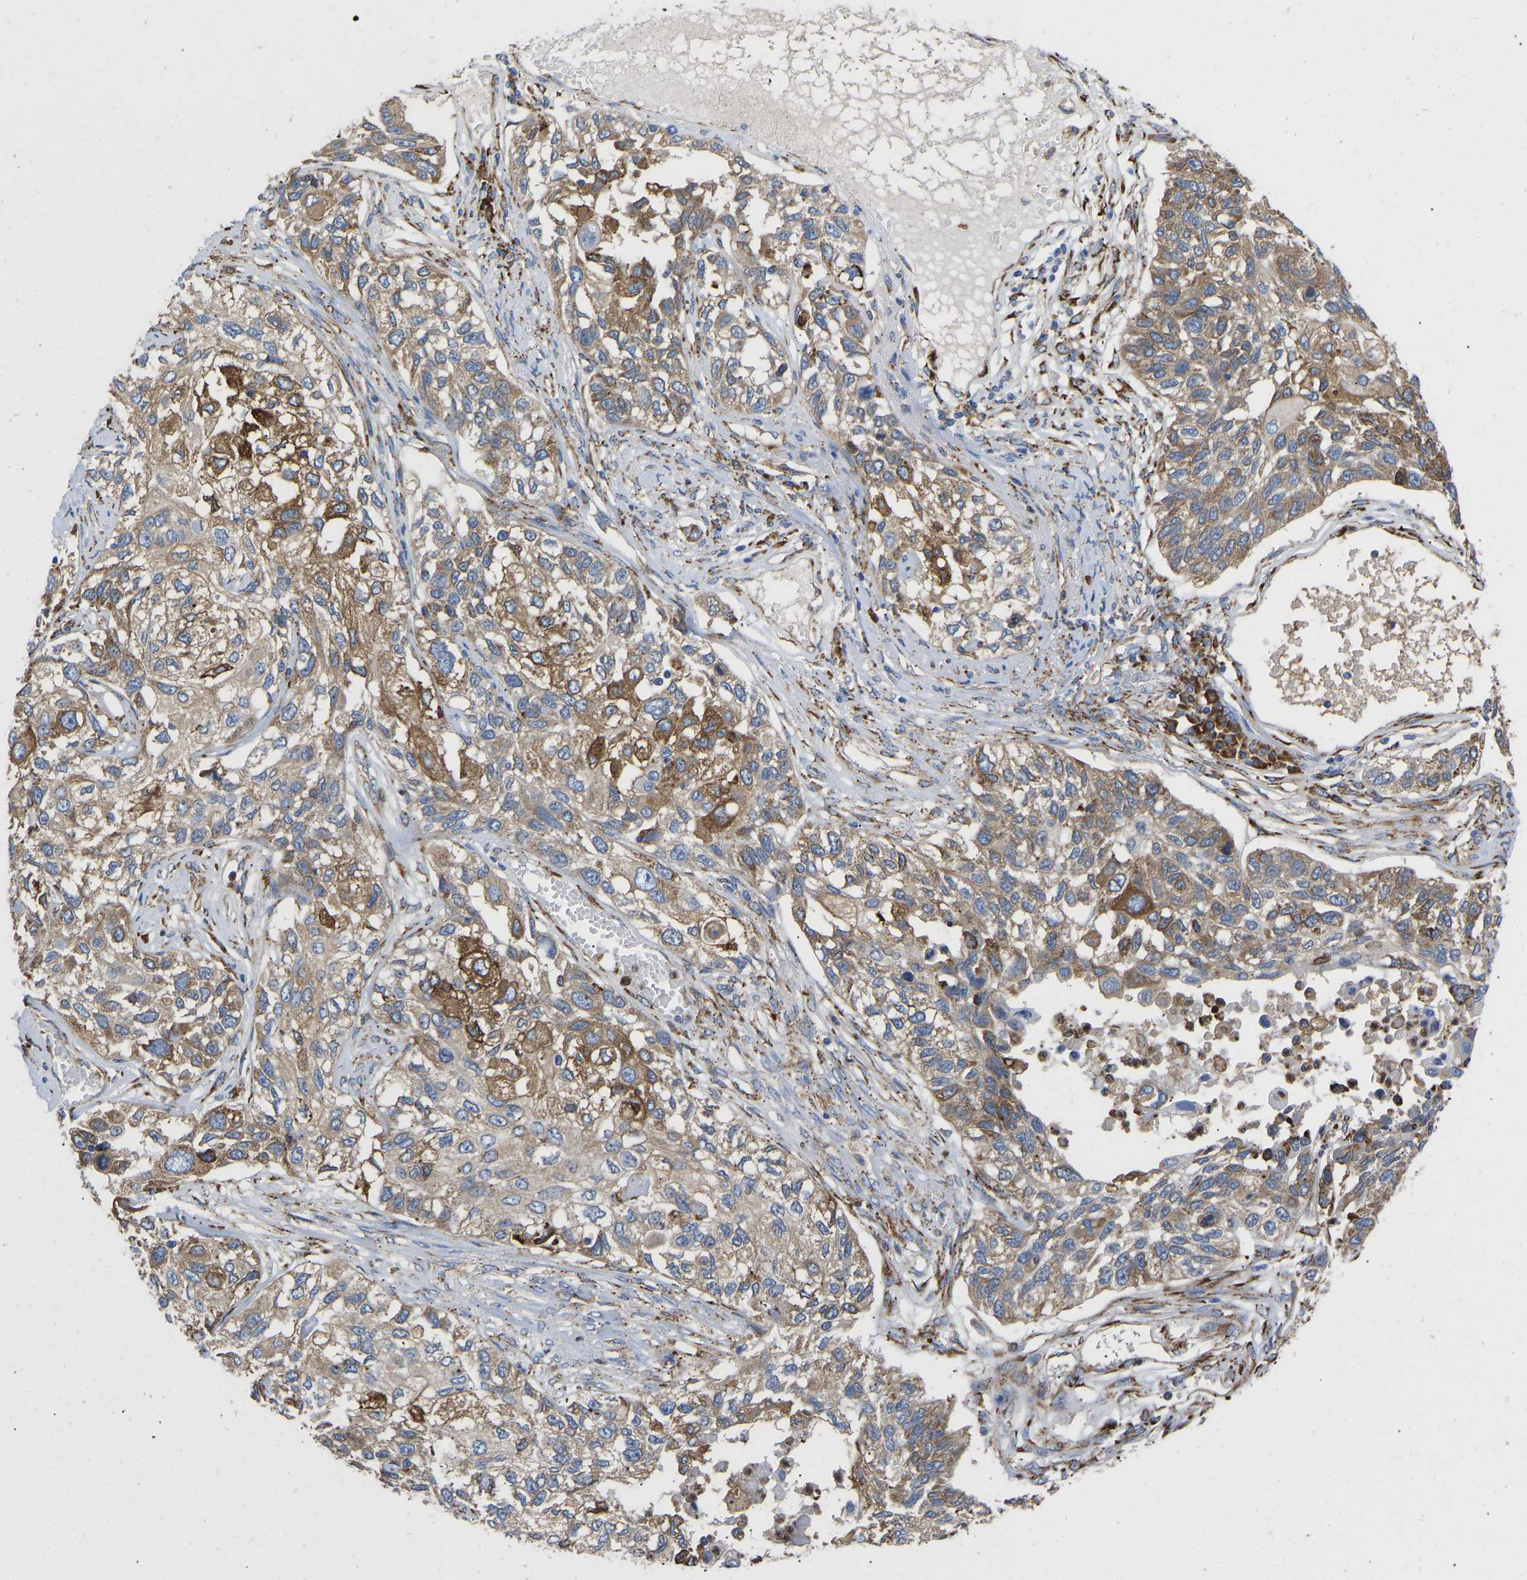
{"staining": {"intensity": "moderate", "quantity": ">75%", "location": "cytoplasmic/membranous"}, "tissue": "lung cancer", "cell_type": "Tumor cells", "image_type": "cancer", "snomed": [{"axis": "morphology", "description": "Squamous cell carcinoma, NOS"}, {"axis": "topography", "description": "Lung"}], "caption": "An image of lung cancer (squamous cell carcinoma) stained for a protein shows moderate cytoplasmic/membranous brown staining in tumor cells.", "gene": "P4HB", "patient": {"sex": "male", "age": 71}}